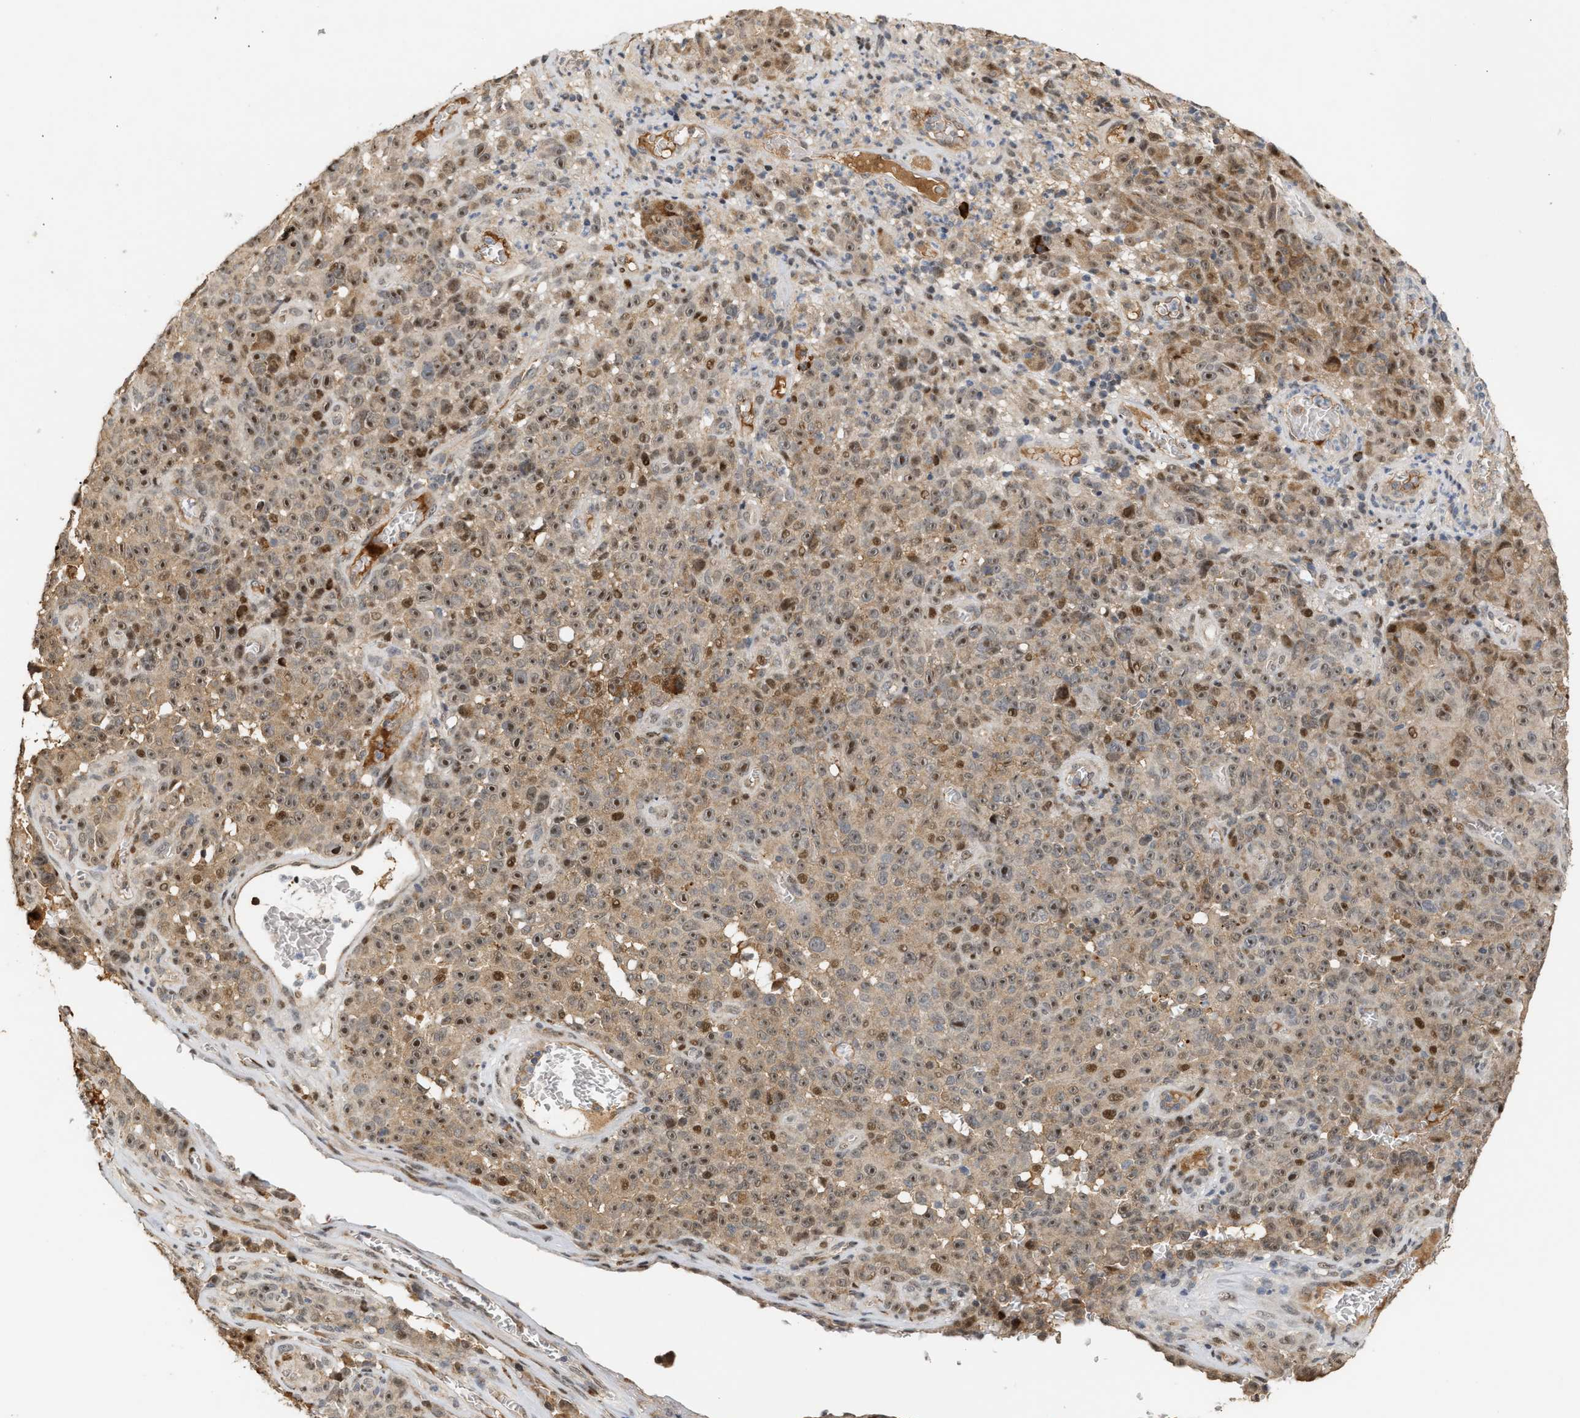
{"staining": {"intensity": "moderate", "quantity": ">75%", "location": "cytoplasmic/membranous,nuclear"}, "tissue": "melanoma", "cell_type": "Tumor cells", "image_type": "cancer", "snomed": [{"axis": "morphology", "description": "Malignant melanoma, NOS"}, {"axis": "topography", "description": "Skin"}], "caption": "IHC staining of melanoma, which shows medium levels of moderate cytoplasmic/membranous and nuclear positivity in about >75% of tumor cells indicating moderate cytoplasmic/membranous and nuclear protein expression. The staining was performed using DAB (brown) for protein detection and nuclei were counterstained in hematoxylin (blue).", "gene": "ZFAND5", "patient": {"sex": "female", "age": 82}}